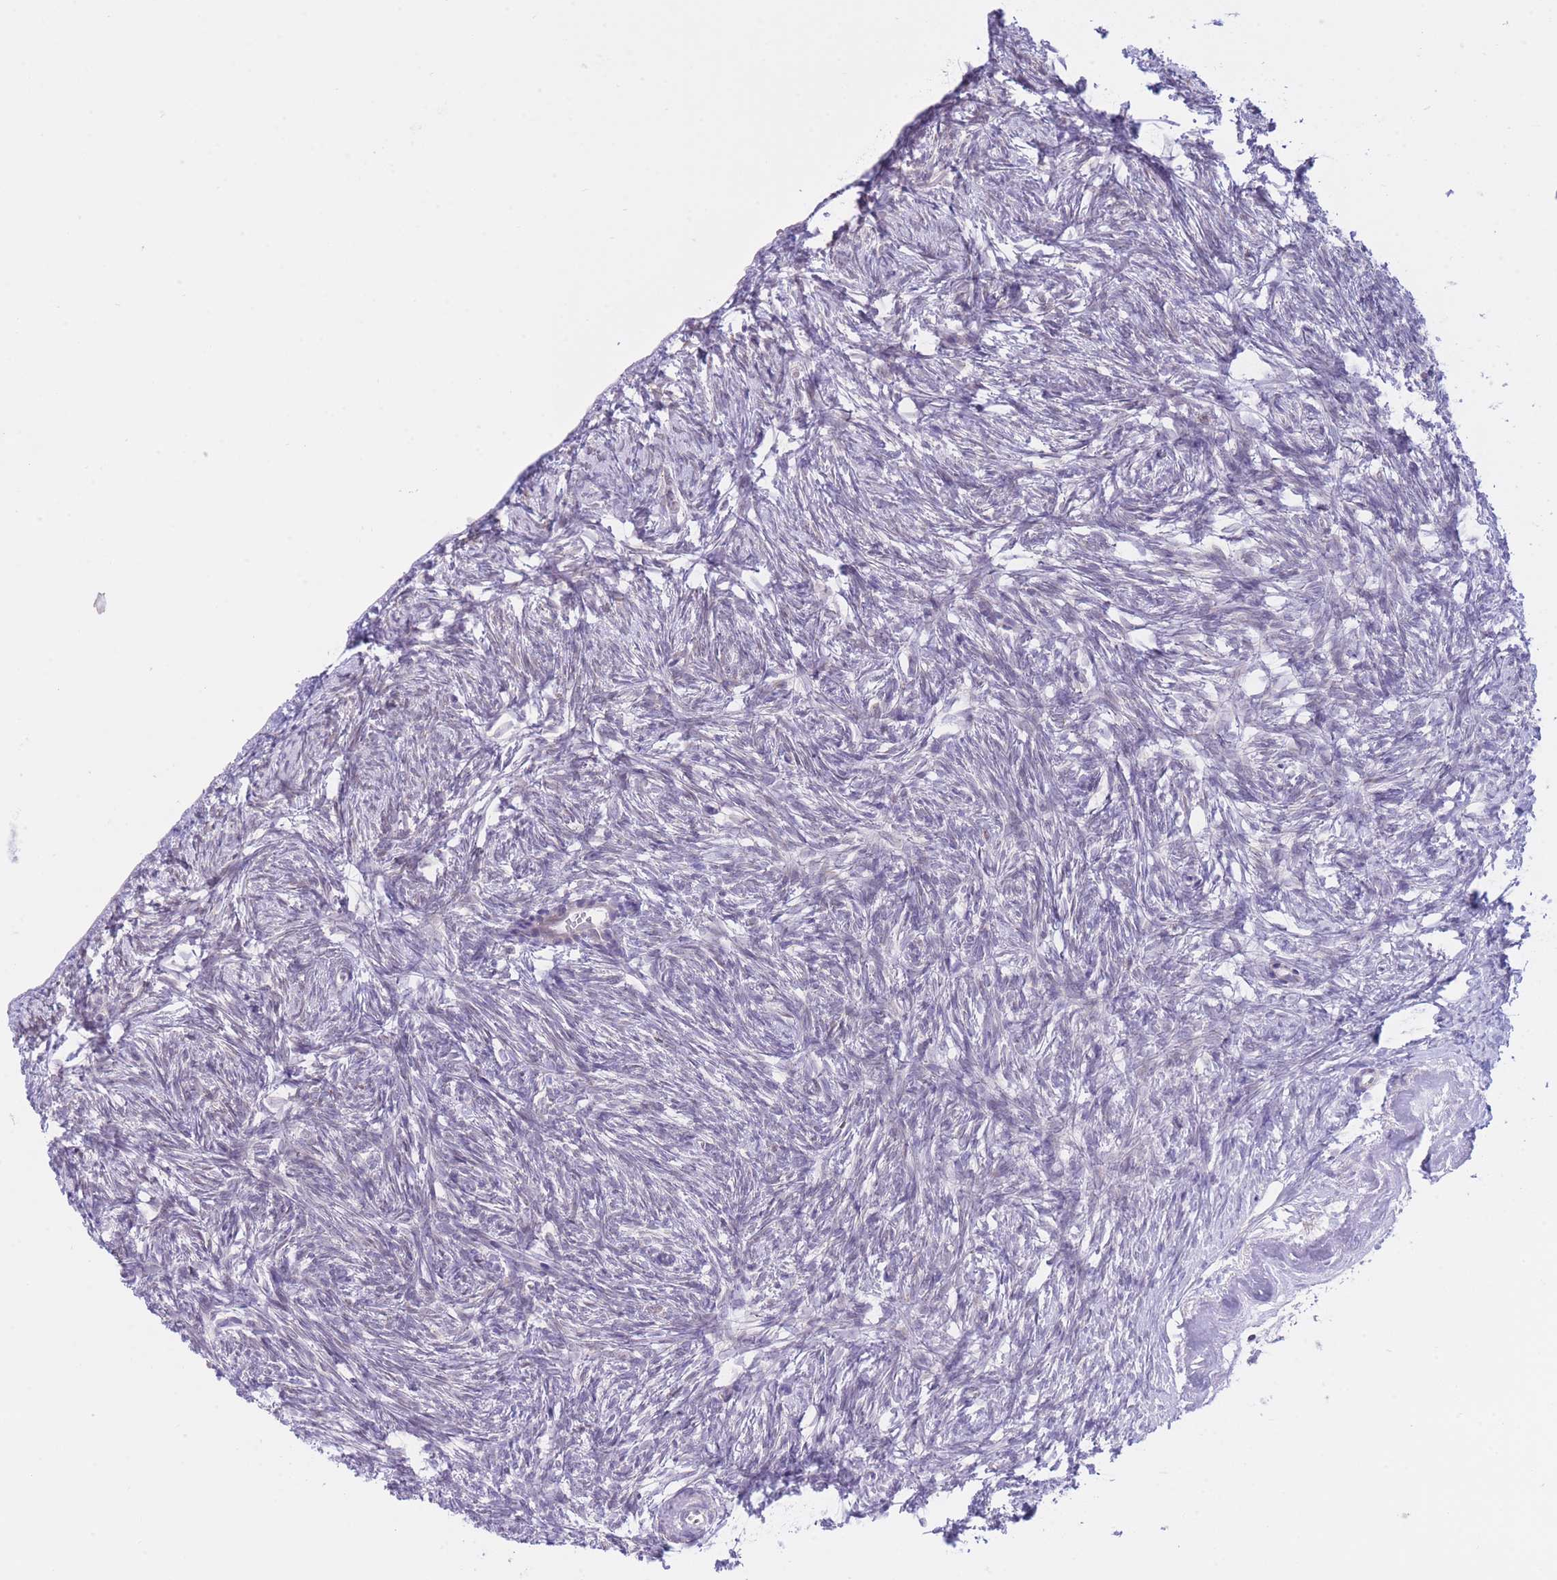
{"staining": {"intensity": "negative", "quantity": "none", "location": "none"}, "tissue": "ovary", "cell_type": "Ovarian stroma cells", "image_type": "normal", "snomed": [{"axis": "morphology", "description": "Normal tissue, NOS"}, {"axis": "topography", "description": "Ovary"}], "caption": "The micrograph reveals no significant positivity in ovarian stroma cells of ovary. (Stains: DAB immunohistochemistry with hematoxylin counter stain, Microscopy: brightfield microscopy at high magnification).", "gene": "NANP", "patient": {"sex": "female", "age": 51}}